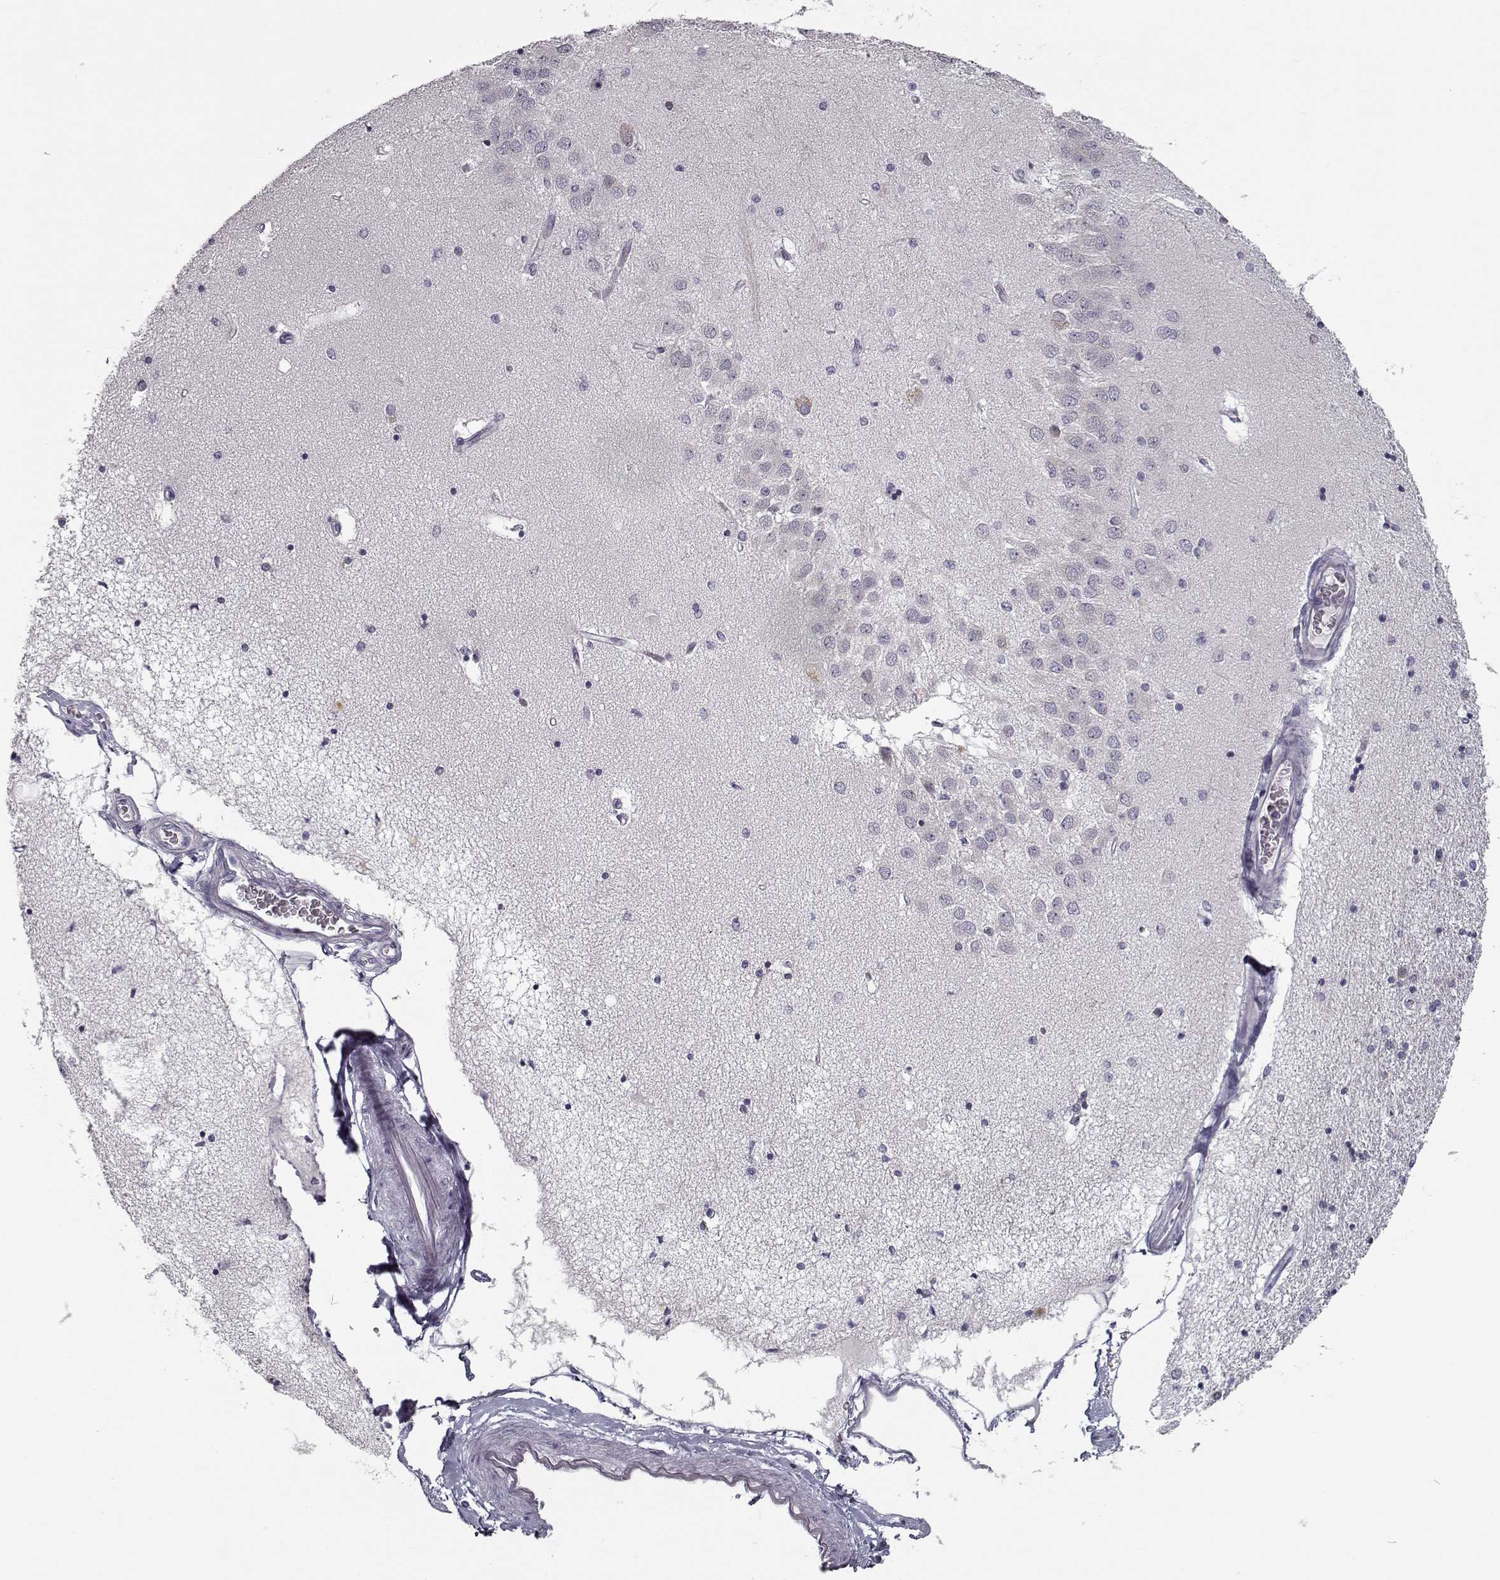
{"staining": {"intensity": "negative", "quantity": "none", "location": "none"}, "tissue": "hippocampus", "cell_type": "Glial cells", "image_type": "normal", "snomed": [{"axis": "morphology", "description": "Normal tissue, NOS"}, {"axis": "topography", "description": "Hippocampus"}], "caption": "An immunohistochemistry histopathology image of unremarkable hippocampus is shown. There is no staining in glial cells of hippocampus. (DAB (3,3'-diaminobenzidine) immunohistochemistry, high magnification).", "gene": "SEMG2", "patient": {"sex": "female", "age": 54}}